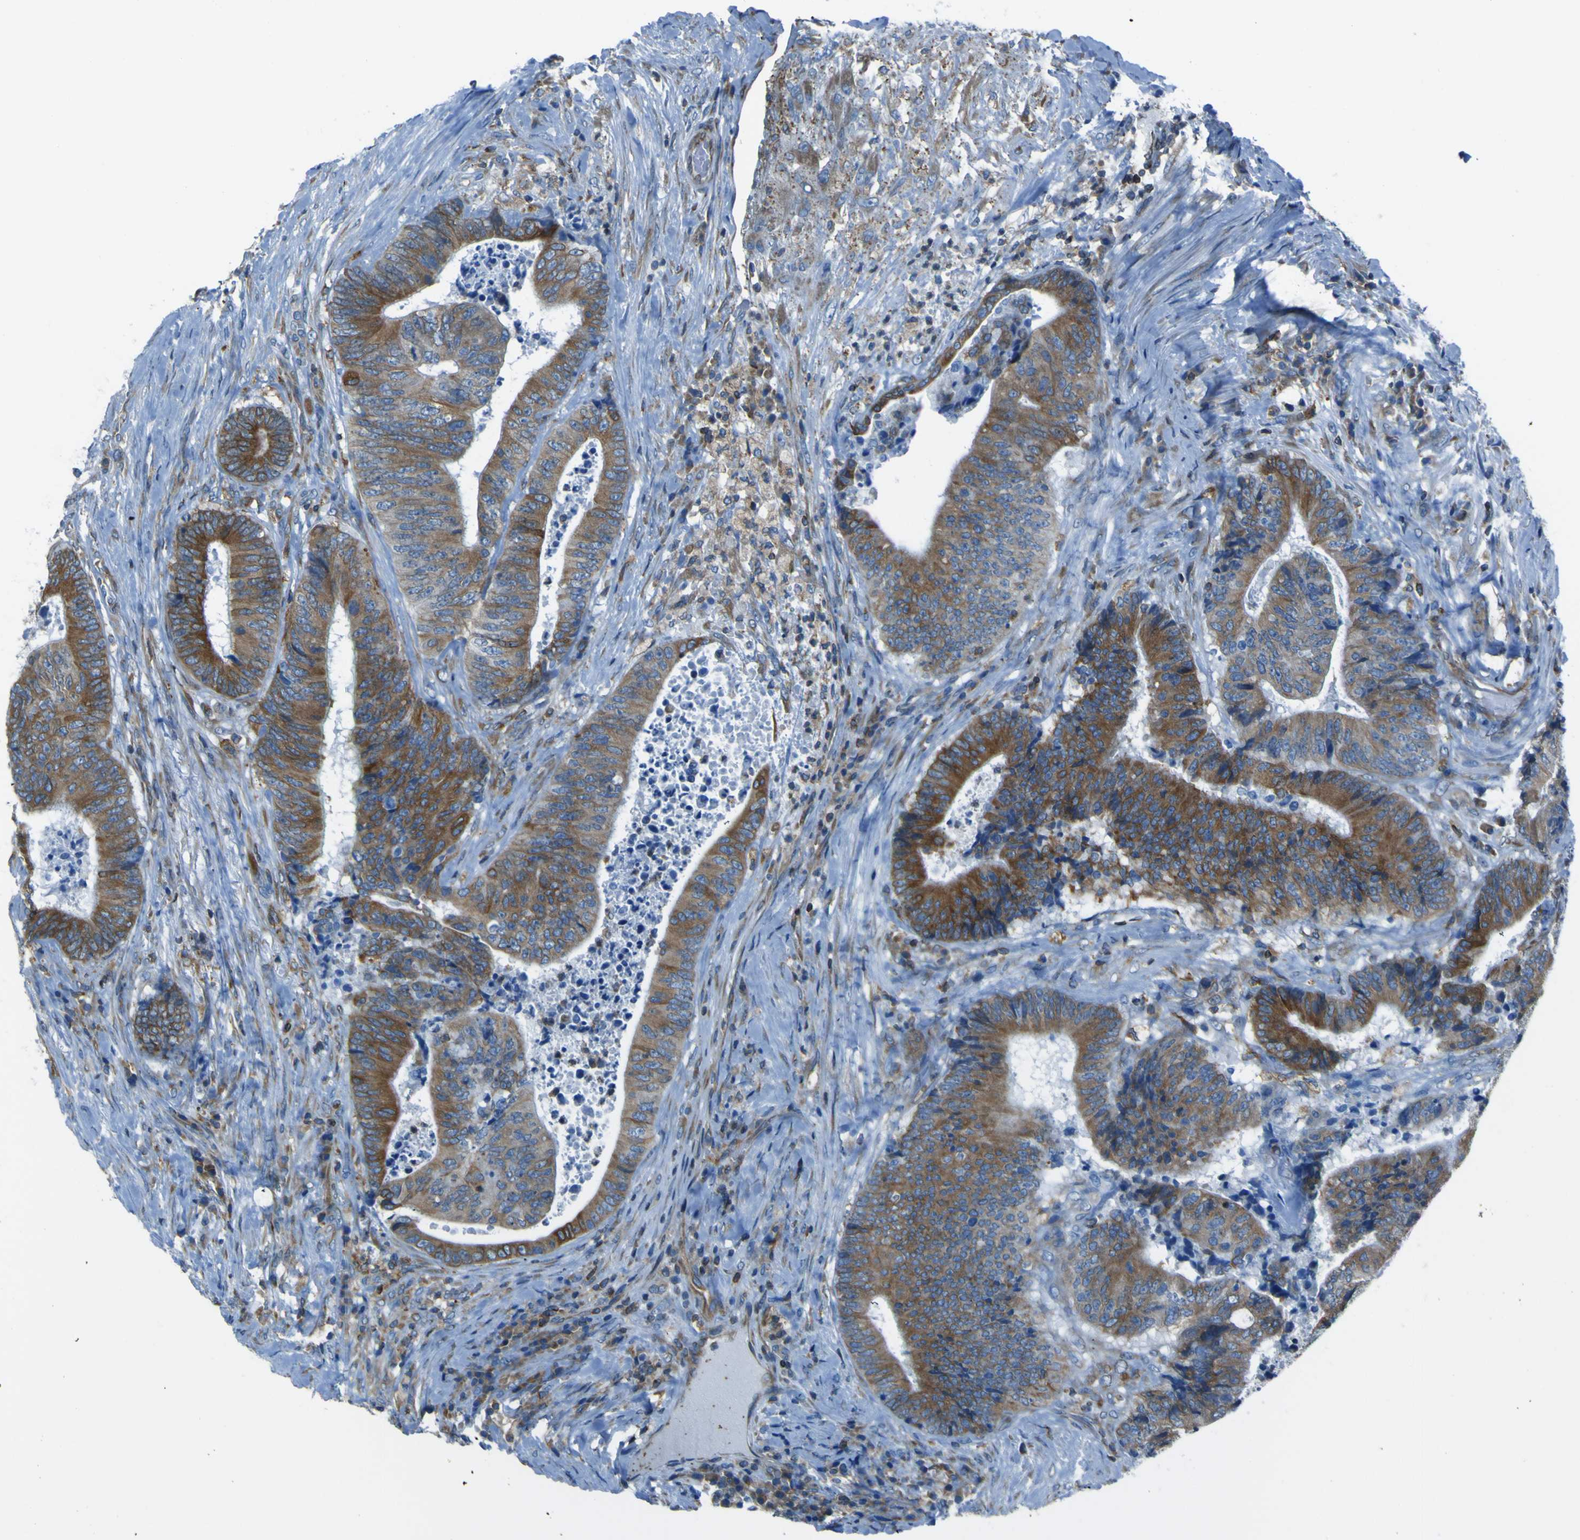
{"staining": {"intensity": "strong", "quantity": ">75%", "location": "cytoplasmic/membranous"}, "tissue": "colorectal cancer", "cell_type": "Tumor cells", "image_type": "cancer", "snomed": [{"axis": "morphology", "description": "Adenocarcinoma, NOS"}, {"axis": "topography", "description": "Rectum"}], "caption": "Protein staining exhibits strong cytoplasmic/membranous positivity in about >75% of tumor cells in colorectal cancer (adenocarcinoma). (Brightfield microscopy of DAB IHC at high magnification).", "gene": "STIM1", "patient": {"sex": "male", "age": 72}}